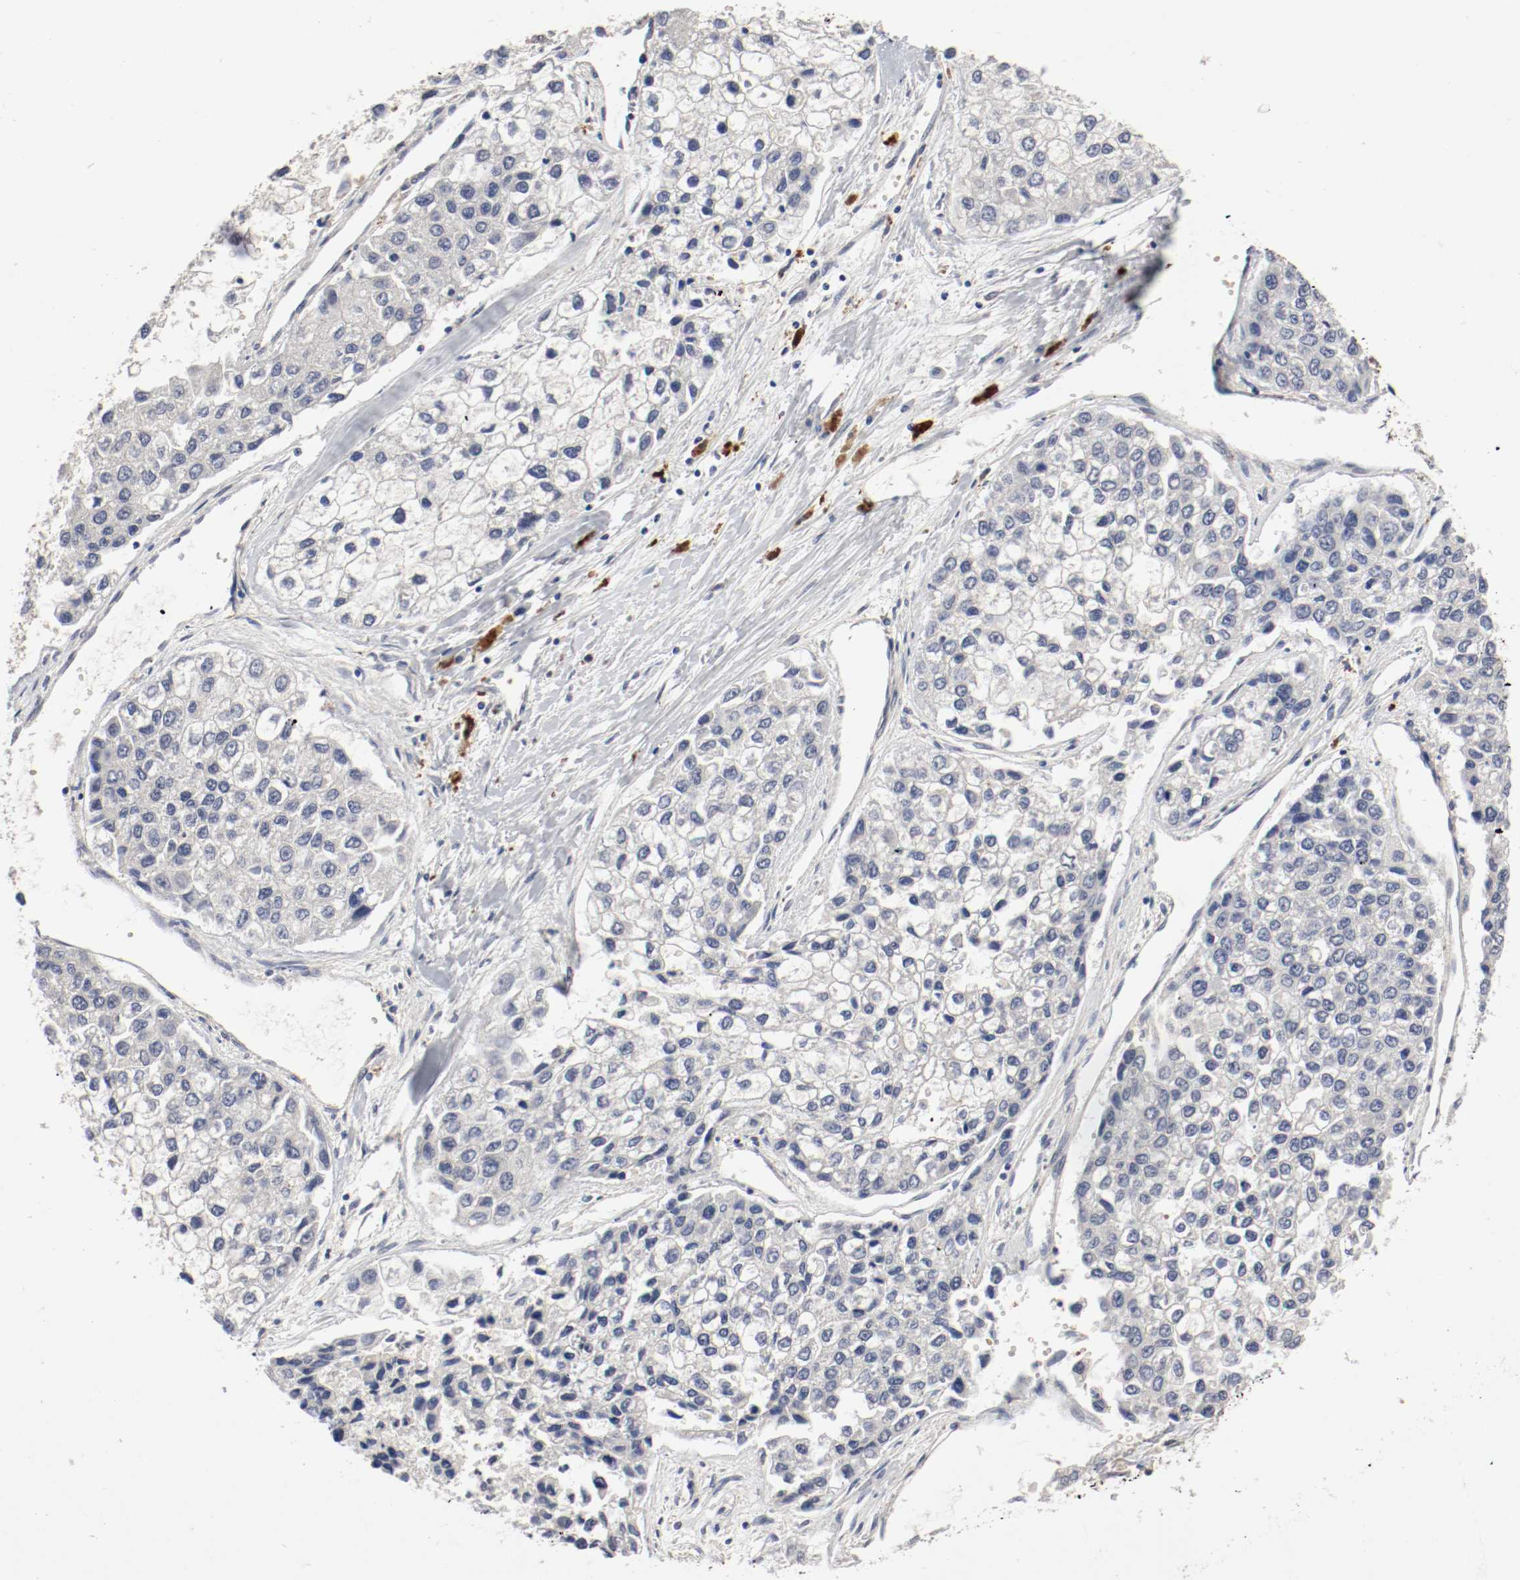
{"staining": {"intensity": "negative", "quantity": "none", "location": "none"}, "tissue": "liver cancer", "cell_type": "Tumor cells", "image_type": "cancer", "snomed": [{"axis": "morphology", "description": "Carcinoma, Hepatocellular, NOS"}, {"axis": "topography", "description": "Liver"}], "caption": "Immunohistochemistry (IHC) micrograph of liver cancer stained for a protein (brown), which demonstrates no positivity in tumor cells.", "gene": "REN", "patient": {"sex": "female", "age": 66}}